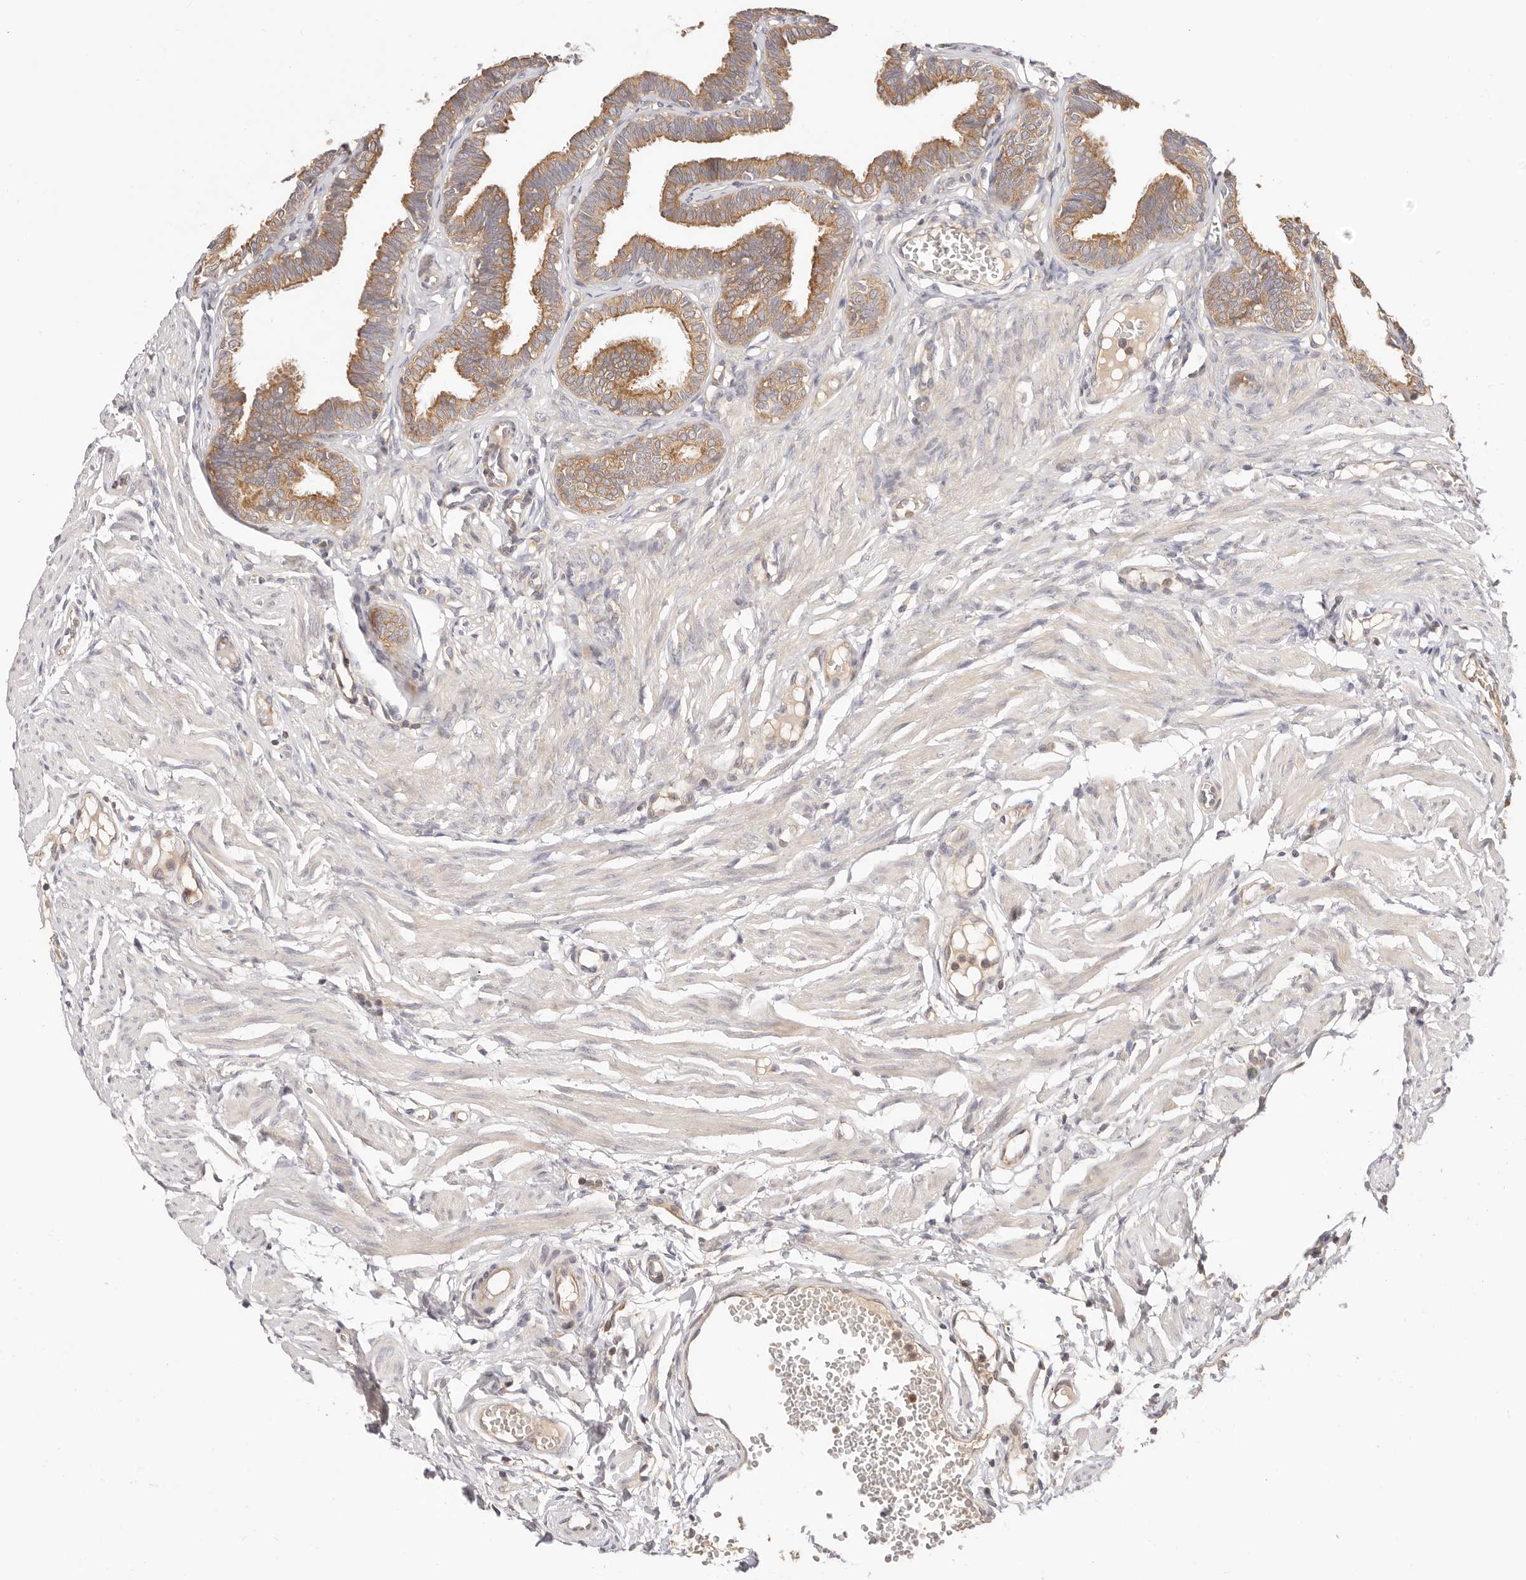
{"staining": {"intensity": "moderate", "quantity": ">75%", "location": "cytoplasmic/membranous"}, "tissue": "fallopian tube", "cell_type": "Glandular cells", "image_type": "normal", "snomed": [{"axis": "morphology", "description": "Normal tissue, NOS"}, {"axis": "topography", "description": "Fallopian tube"}, {"axis": "topography", "description": "Ovary"}], "caption": "Moderate cytoplasmic/membranous protein positivity is seen in approximately >75% of glandular cells in fallopian tube. (DAB (3,3'-diaminobenzidine) IHC, brown staining for protein, blue staining for nuclei).", "gene": "KCMF1", "patient": {"sex": "female", "age": 23}}